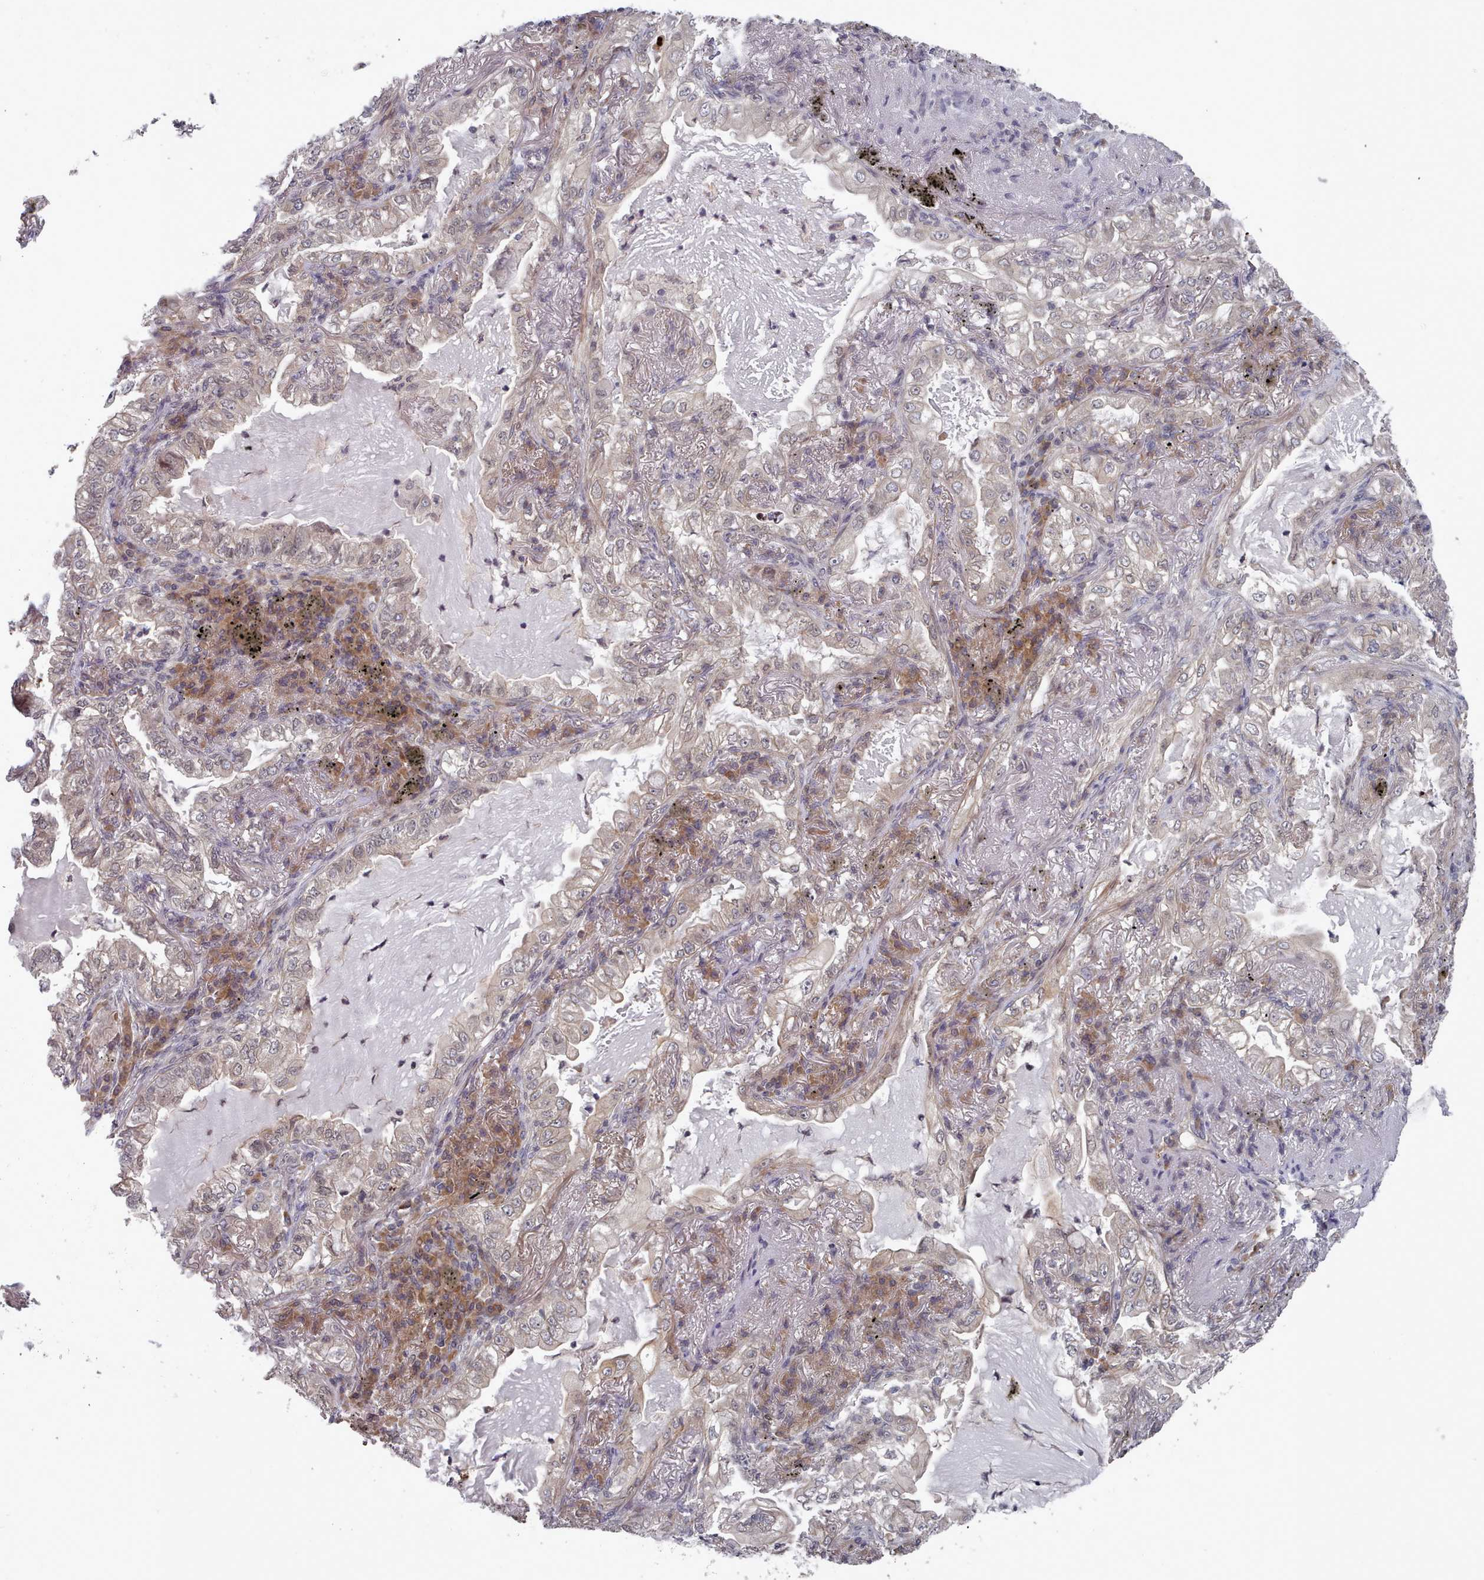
{"staining": {"intensity": "negative", "quantity": "none", "location": "none"}, "tissue": "lung cancer", "cell_type": "Tumor cells", "image_type": "cancer", "snomed": [{"axis": "morphology", "description": "Adenocarcinoma, NOS"}, {"axis": "topography", "description": "Lung"}], "caption": "Immunohistochemical staining of human lung cancer demonstrates no significant staining in tumor cells. (Stains: DAB (3,3'-diaminobenzidine) immunohistochemistry (IHC) with hematoxylin counter stain, Microscopy: brightfield microscopy at high magnification).", "gene": "HYAL3", "patient": {"sex": "female", "age": 73}}